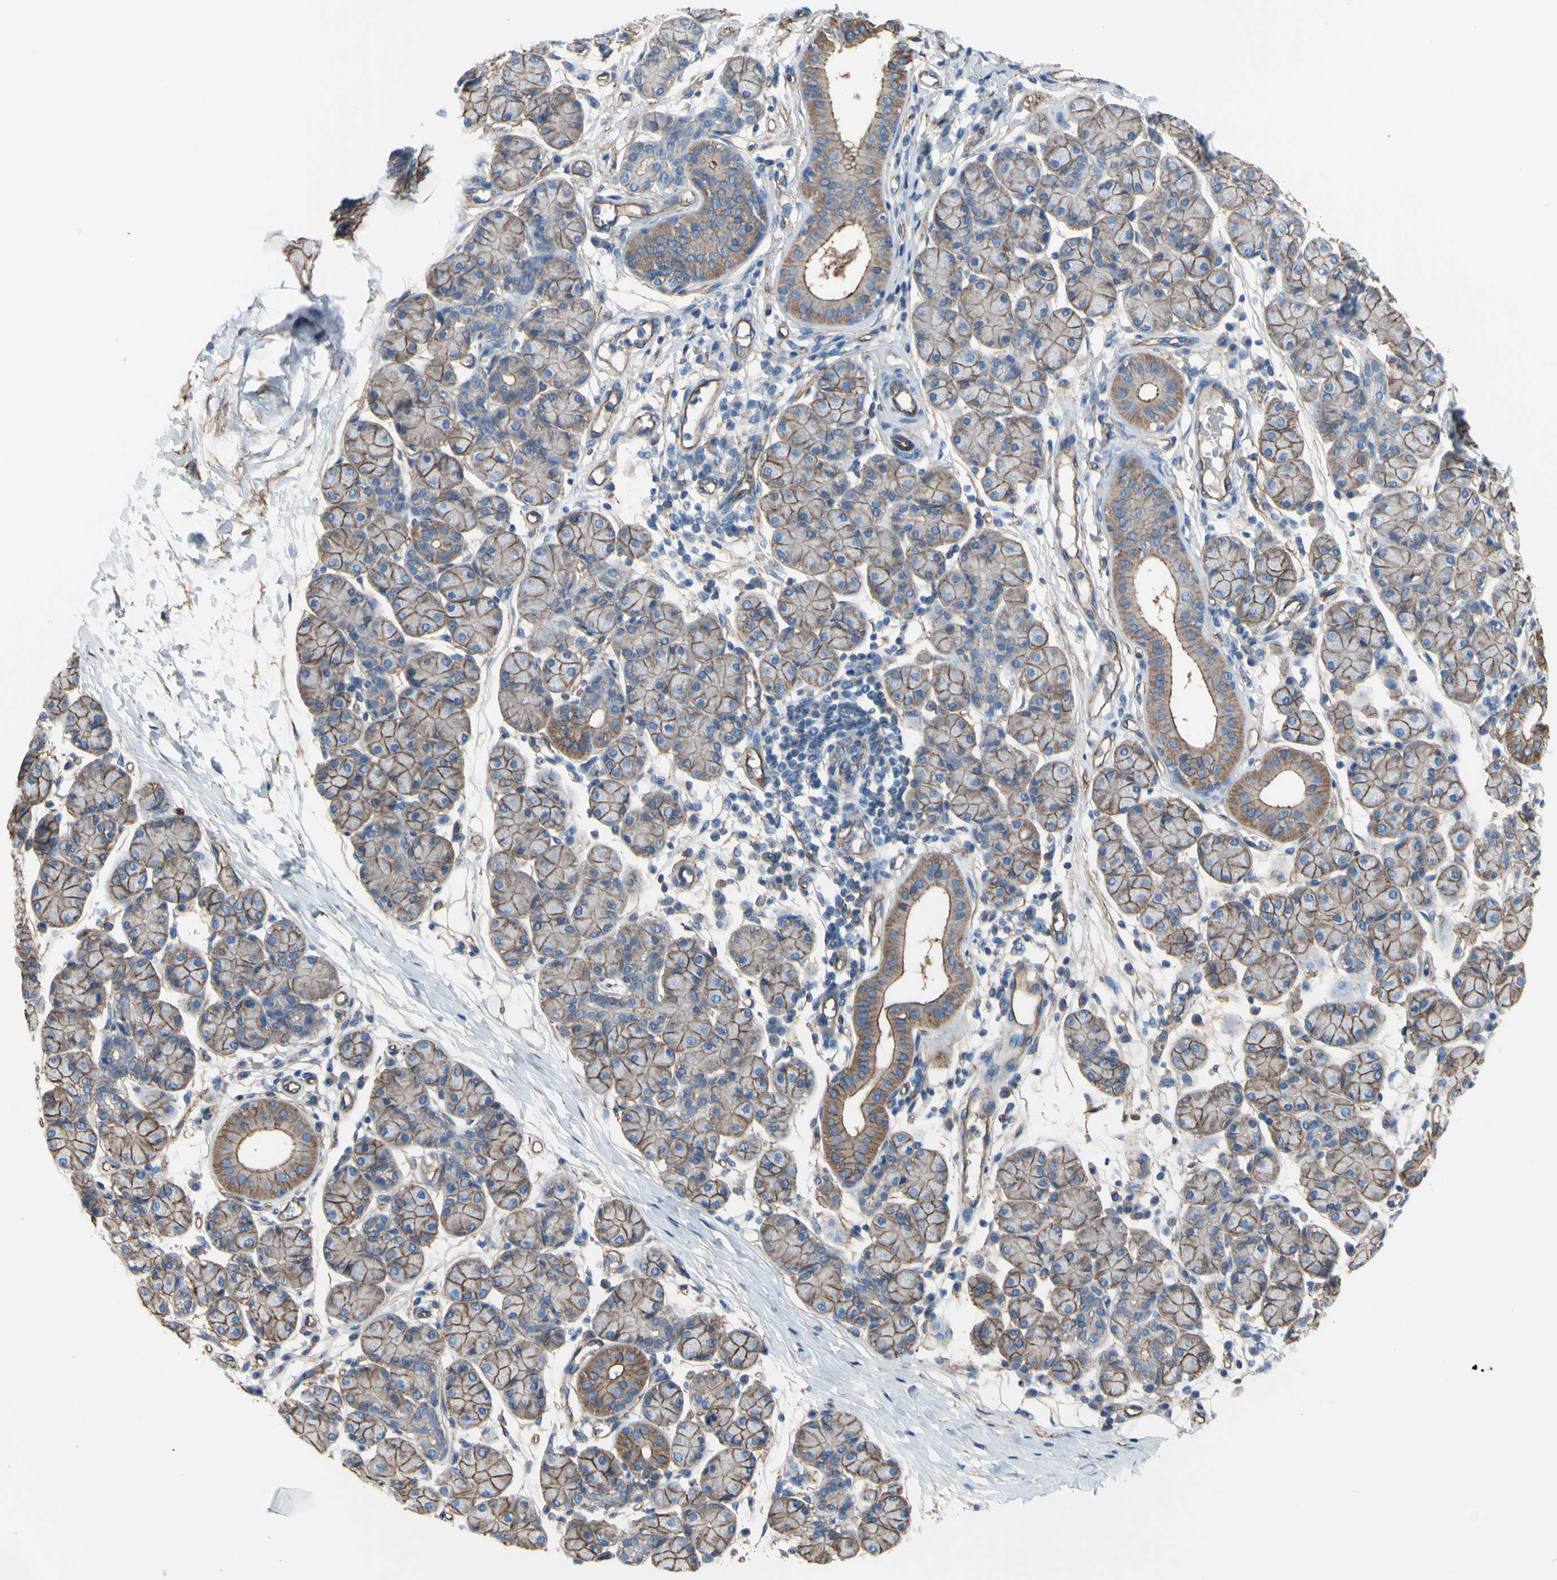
{"staining": {"intensity": "moderate", "quantity": ">75%", "location": "cytoplasmic/membranous"}, "tissue": "salivary gland", "cell_type": "Glandular cells", "image_type": "normal", "snomed": [{"axis": "morphology", "description": "Normal tissue, NOS"}, {"axis": "morphology", "description": "Inflammation, NOS"}, {"axis": "topography", "description": "Lymph node"}, {"axis": "topography", "description": "Salivary gland"}], "caption": "The histopathology image displays immunohistochemical staining of unremarkable salivary gland. There is moderate cytoplasmic/membranous expression is appreciated in about >75% of glandular cells. Ihc stains the protein of interest in brown and the nuclei are stained blue.", "gene": "TPBG", "patient": {"sex": "male", "age": 3}}